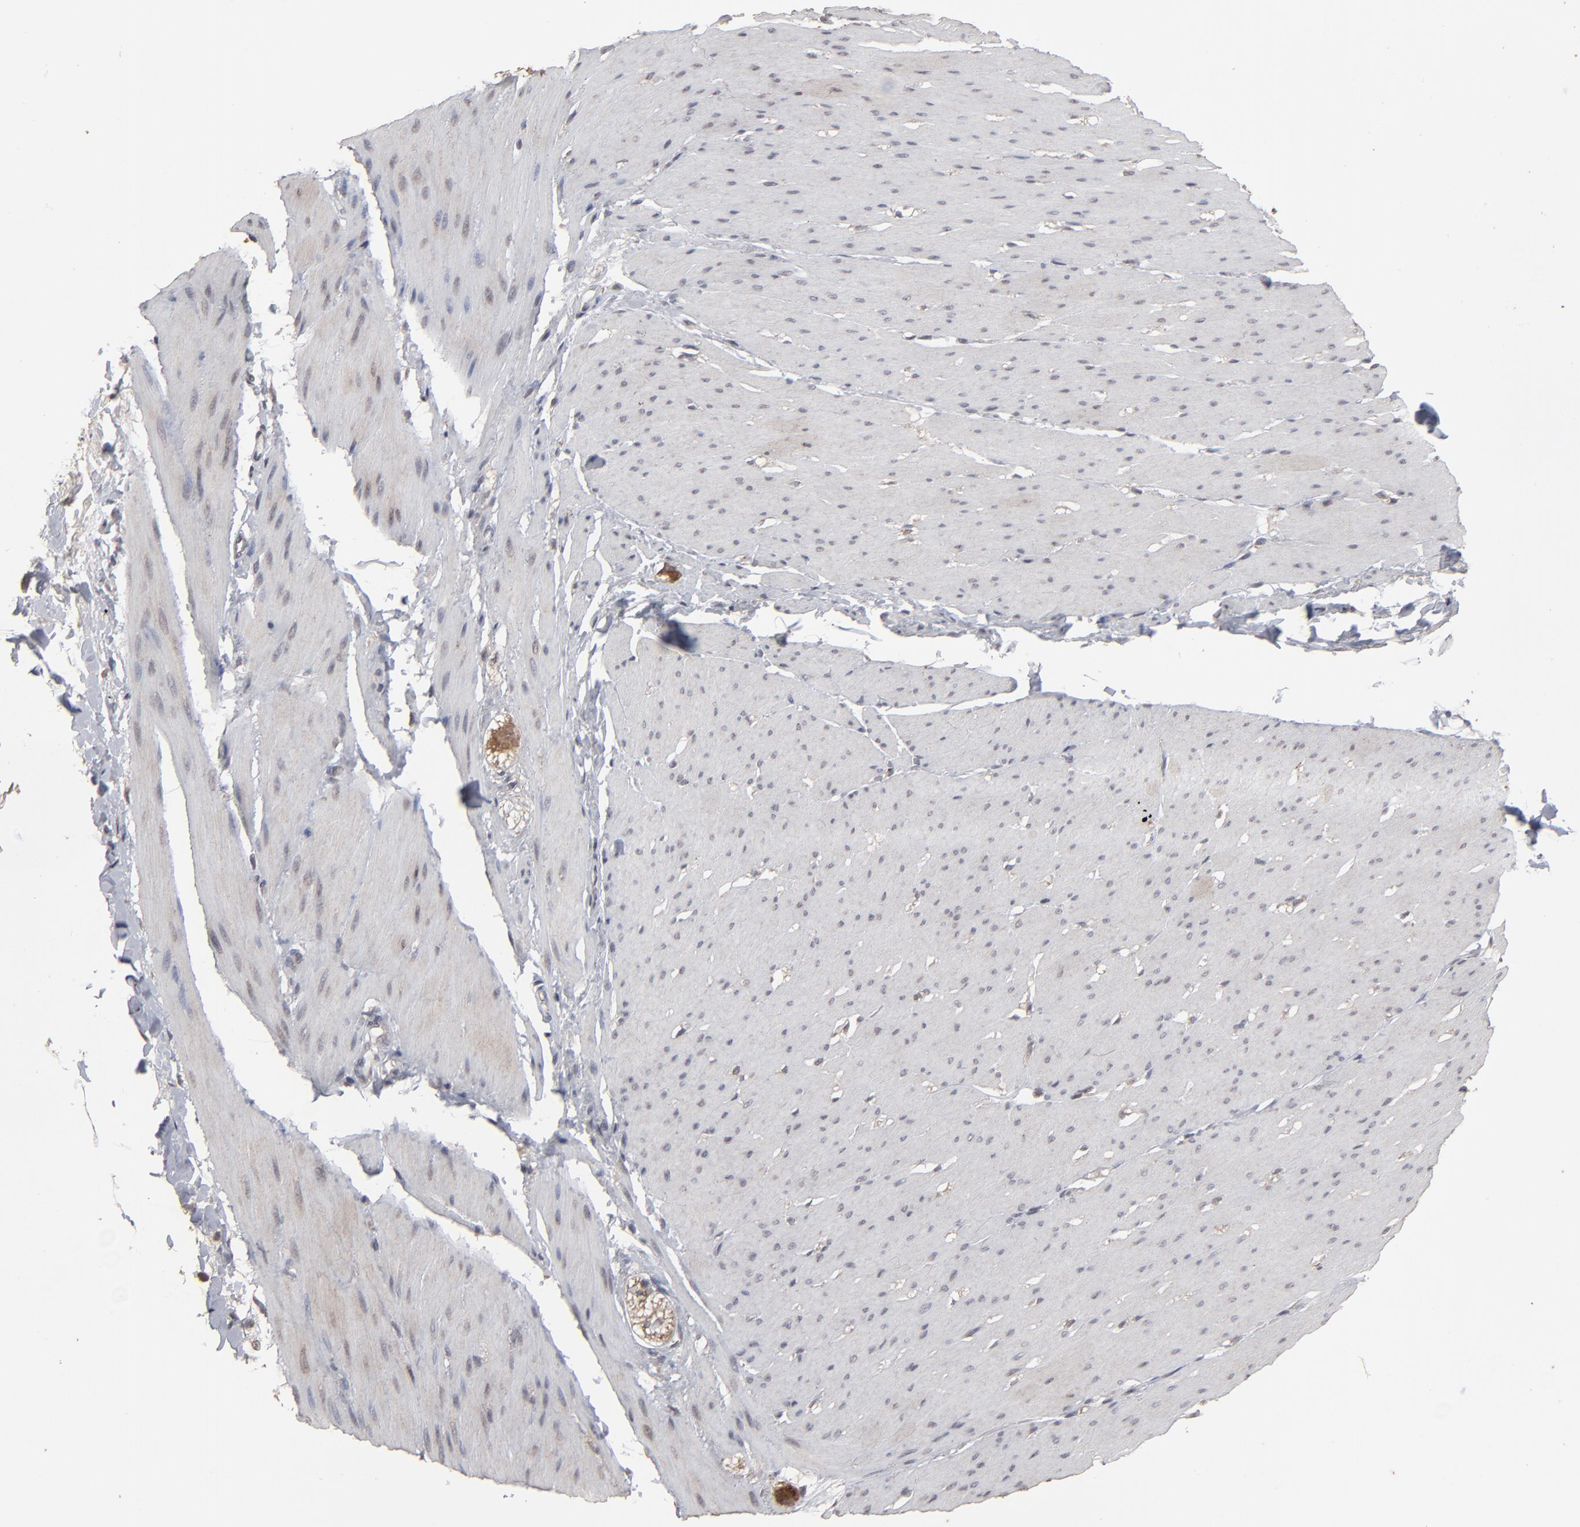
{"staining": {"intensity": "weak", "quantity": "<25%", "location": "nuclear"}, "tissue": "smooth muscle", "cell_type": "Smooth muscle cells", "image_type": "normal", "snomed": [{"axis": "morphology", "description": "Normal tissue, NOS"}, {"axis": "topography", "description": "Smooth muscle"}, {"axis": "topography", "description": "Colon"}], "caption": "There is no significant staining in smooth muscle cells of smooth muscle. (Stains: DAB (3,3'-diaminobenzidine) IHC with hematoxylin counter stain, Microscopy: brightfield microscopy at high magnification).", "gene": "SLC22A17", "patient": {"sex": "male", "age": 67}}